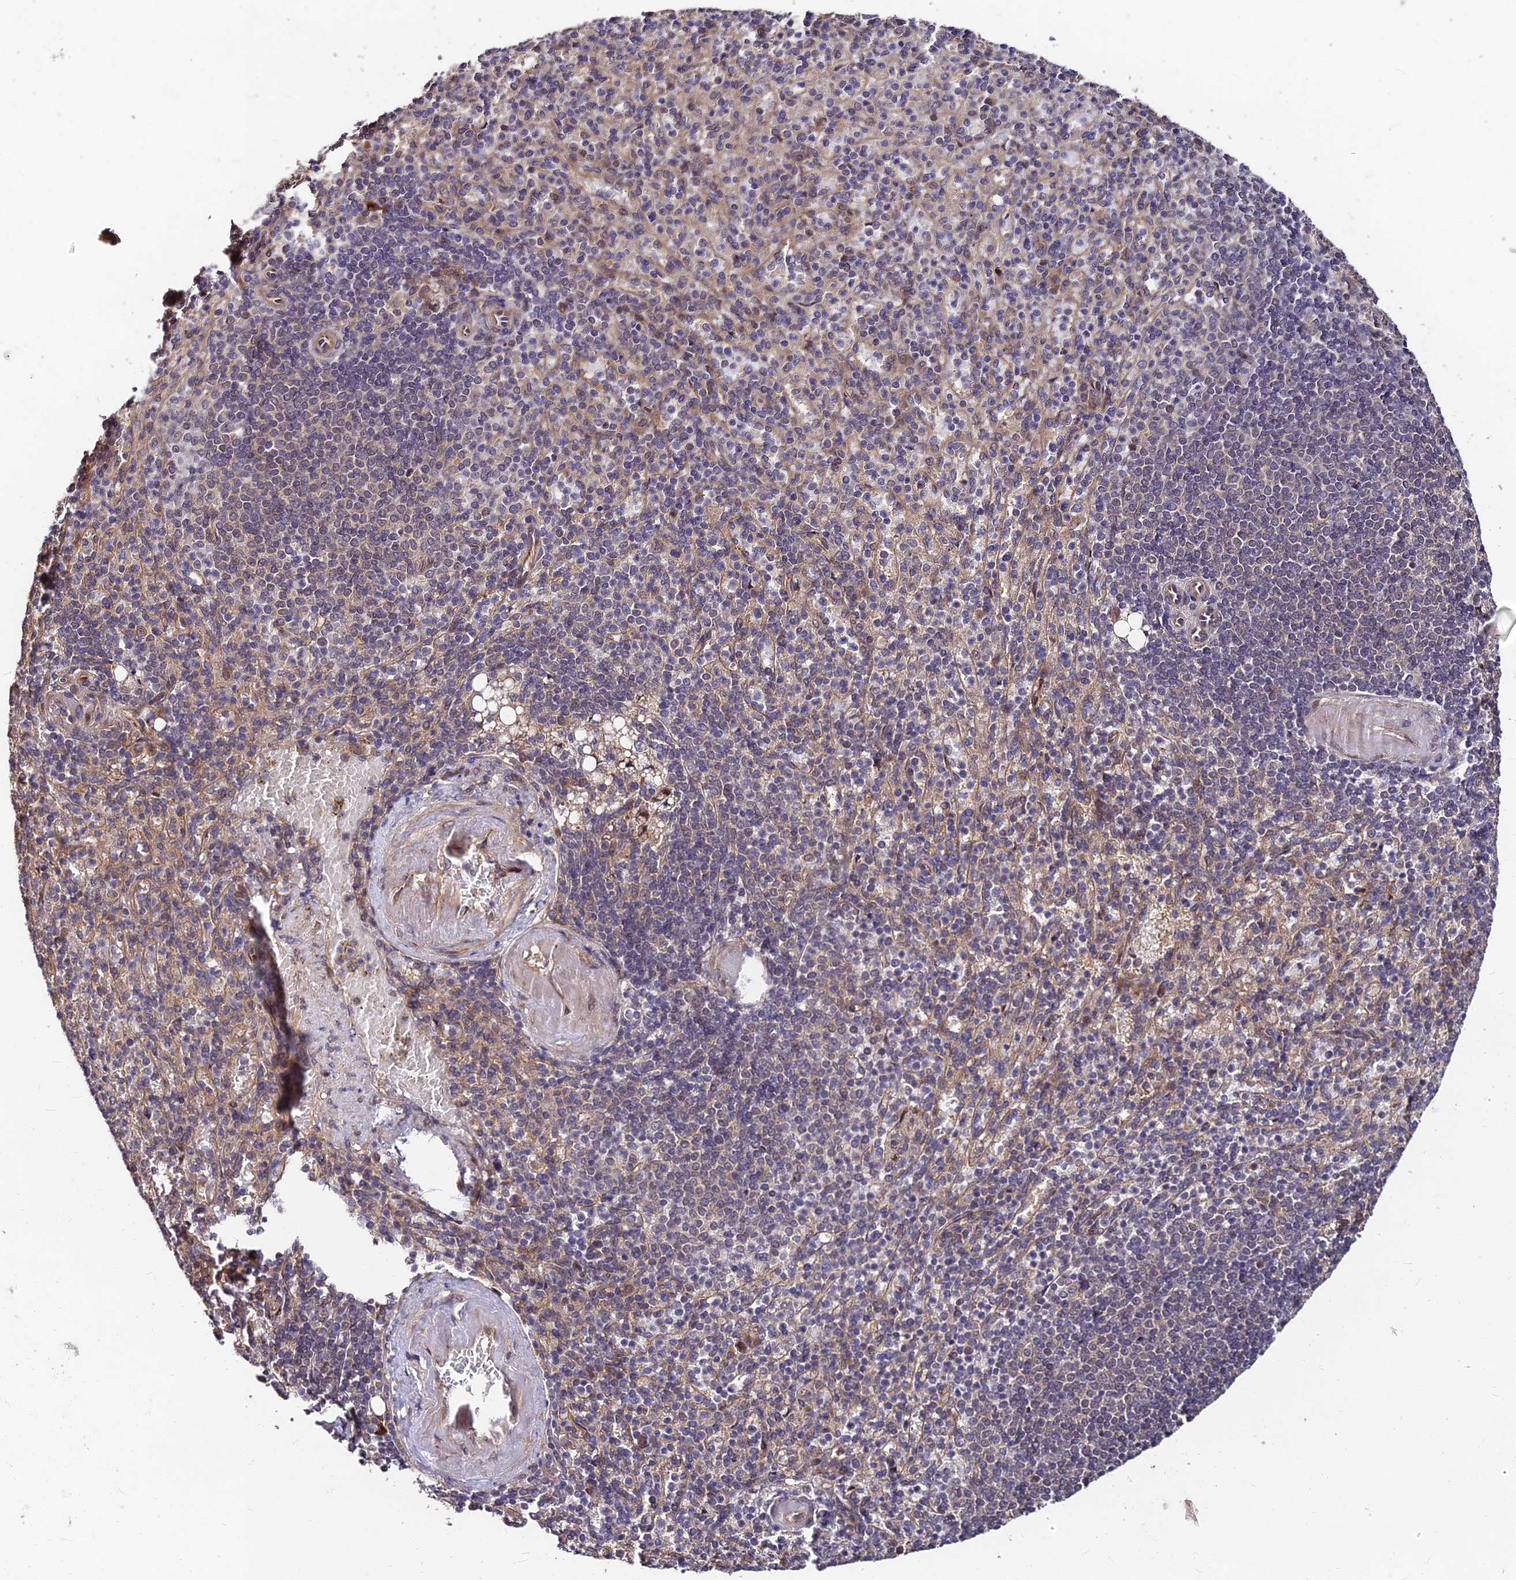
{"staining": {"intensity": "moderate", "quantity": "<25%", "location": "cytoplasmic/membranous"}, "tissue": "spleen", "cell_type": "Cells in red pulp", "image_type": "normal", "snomed": [{"axis": "morphology", "description": "Normal tissue, NOS"}, {"axis": "topography", "description": "Spleen"}], "caption": "High-power microscopy captured an immunohistochemistry micrograph of unremarkable spleen, revealing moderate cytoplasmic/membranous positivity in about <25% of cells in red pulp.", "gene": "MKKS", "patient": {"sex": "female", "age": 74}}